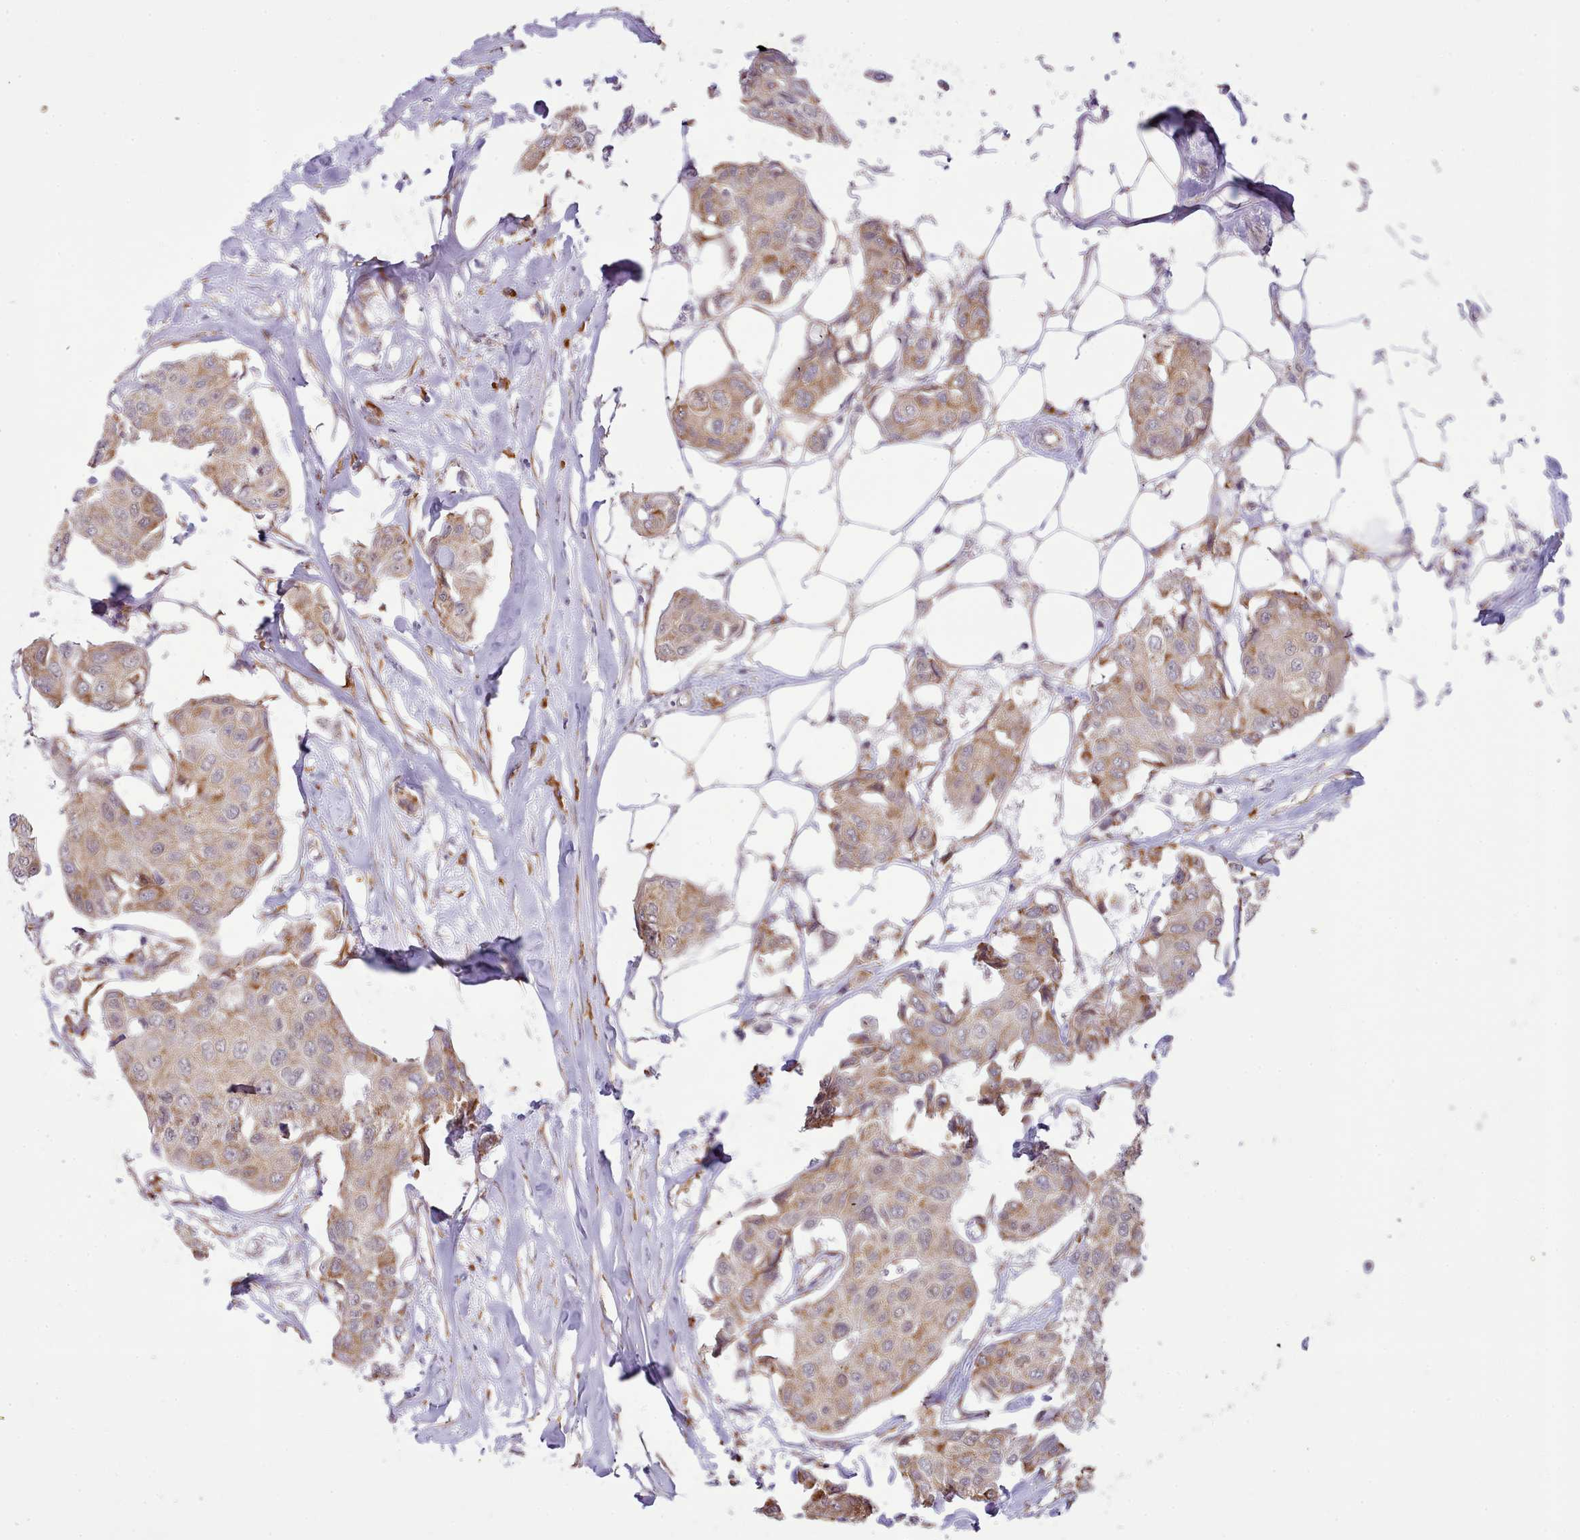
{"staining": {"intensity": "weak", "quantity": ">75%", "location": "cytoplasmic/membranous"}, "tissue": "breast cancer", "cell_type": "Tumor cells", "image_type": "cancer", "snomed": [{"axis": "morphology", "description": "Duct carcinoma"}, {"axis": "topography", "description": "Breast"}, {"axis": "topography", "description": "Lymph node"}], "caption": "This histopathology image displays immunohistochemistry (IHC) staining of breast cancer, with low weak cytoplasmic/membranous staining in approximately >75% of tumor cells.", "gene": "SEC61B", "patient": {"sex": "female", "age": 80}}